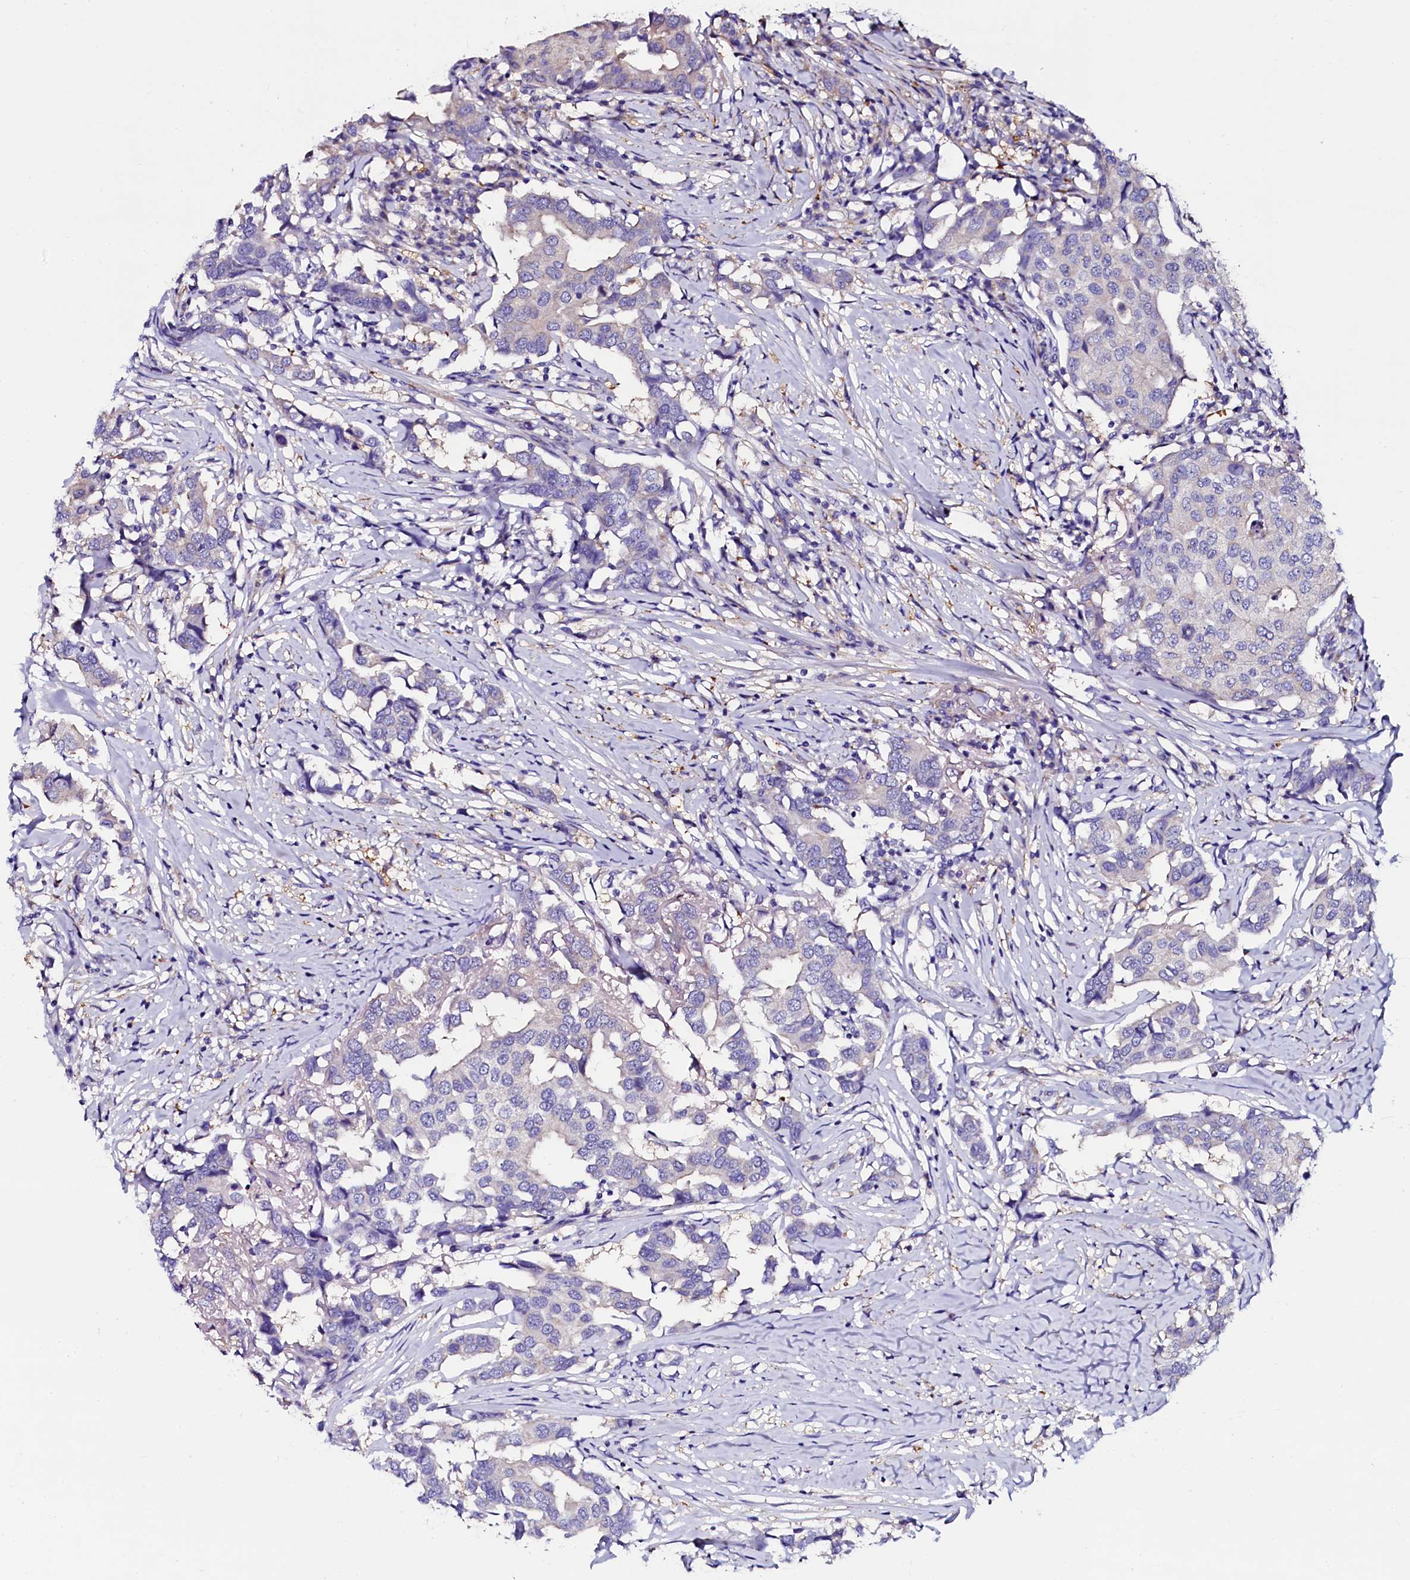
{"staining": {"intensity": "negative", "quantity": "none", "location": "none"}, "tissue": "breast cancer", "cell_type": "Tumor cells", "image_type": "cancer", "snomed": [{"axis": "morphology", "description": "Duct carcinoma"}, {"axis": "topography", "description": "Breast"}], "caption": "Image shows no protein expression in tumor cells of breast cancer tissue. The staining is performed using DAB brown chromogen with nuclei counter-stained in using hematoxylin.", "gene": "OTOL1", "patient": {"sex": "female", "age": 80}}